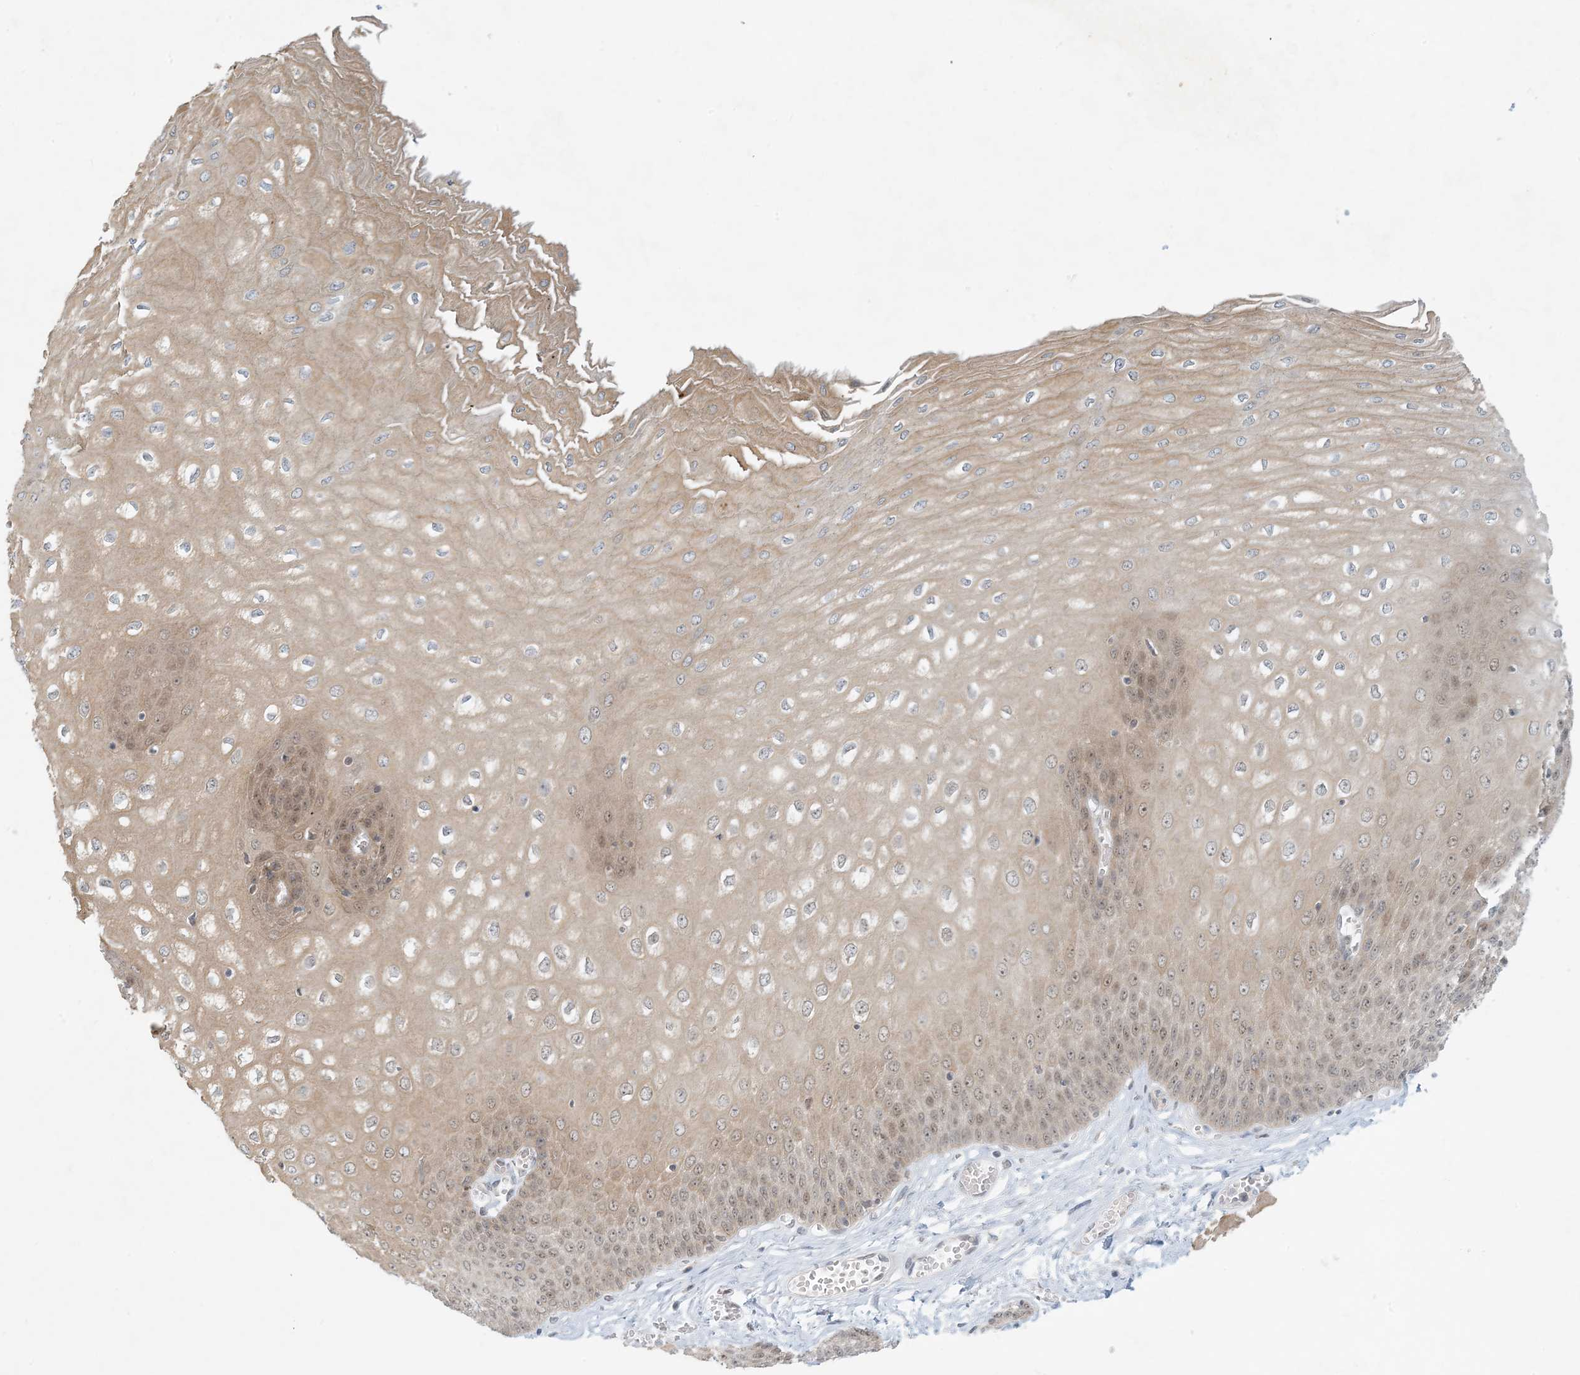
{"staining": {"intensity": "moderate", "quantity": "25%-75%", "location": "cytoplasmic/membranous,nuclear"}, "tissue": "esophagus", "cell_type": "Squamous epithelial cells", "image_type": "normal", "snomed": [{"axis": "morphology", "description": "Normal tissue, NOS"}, {"axis": "topography", "description": "Esophagus"}], "caption": "DAB (3,3'-diaminobenzidine) immunohistochemical staining of normal esophagus displays moderate cytoplasmic/membranous,nuclear protein positivity in approximately 25%-75% of squamous epithelial cells.", "gene": "OBI1", "patient": {"sex": "male", "age": 60}}